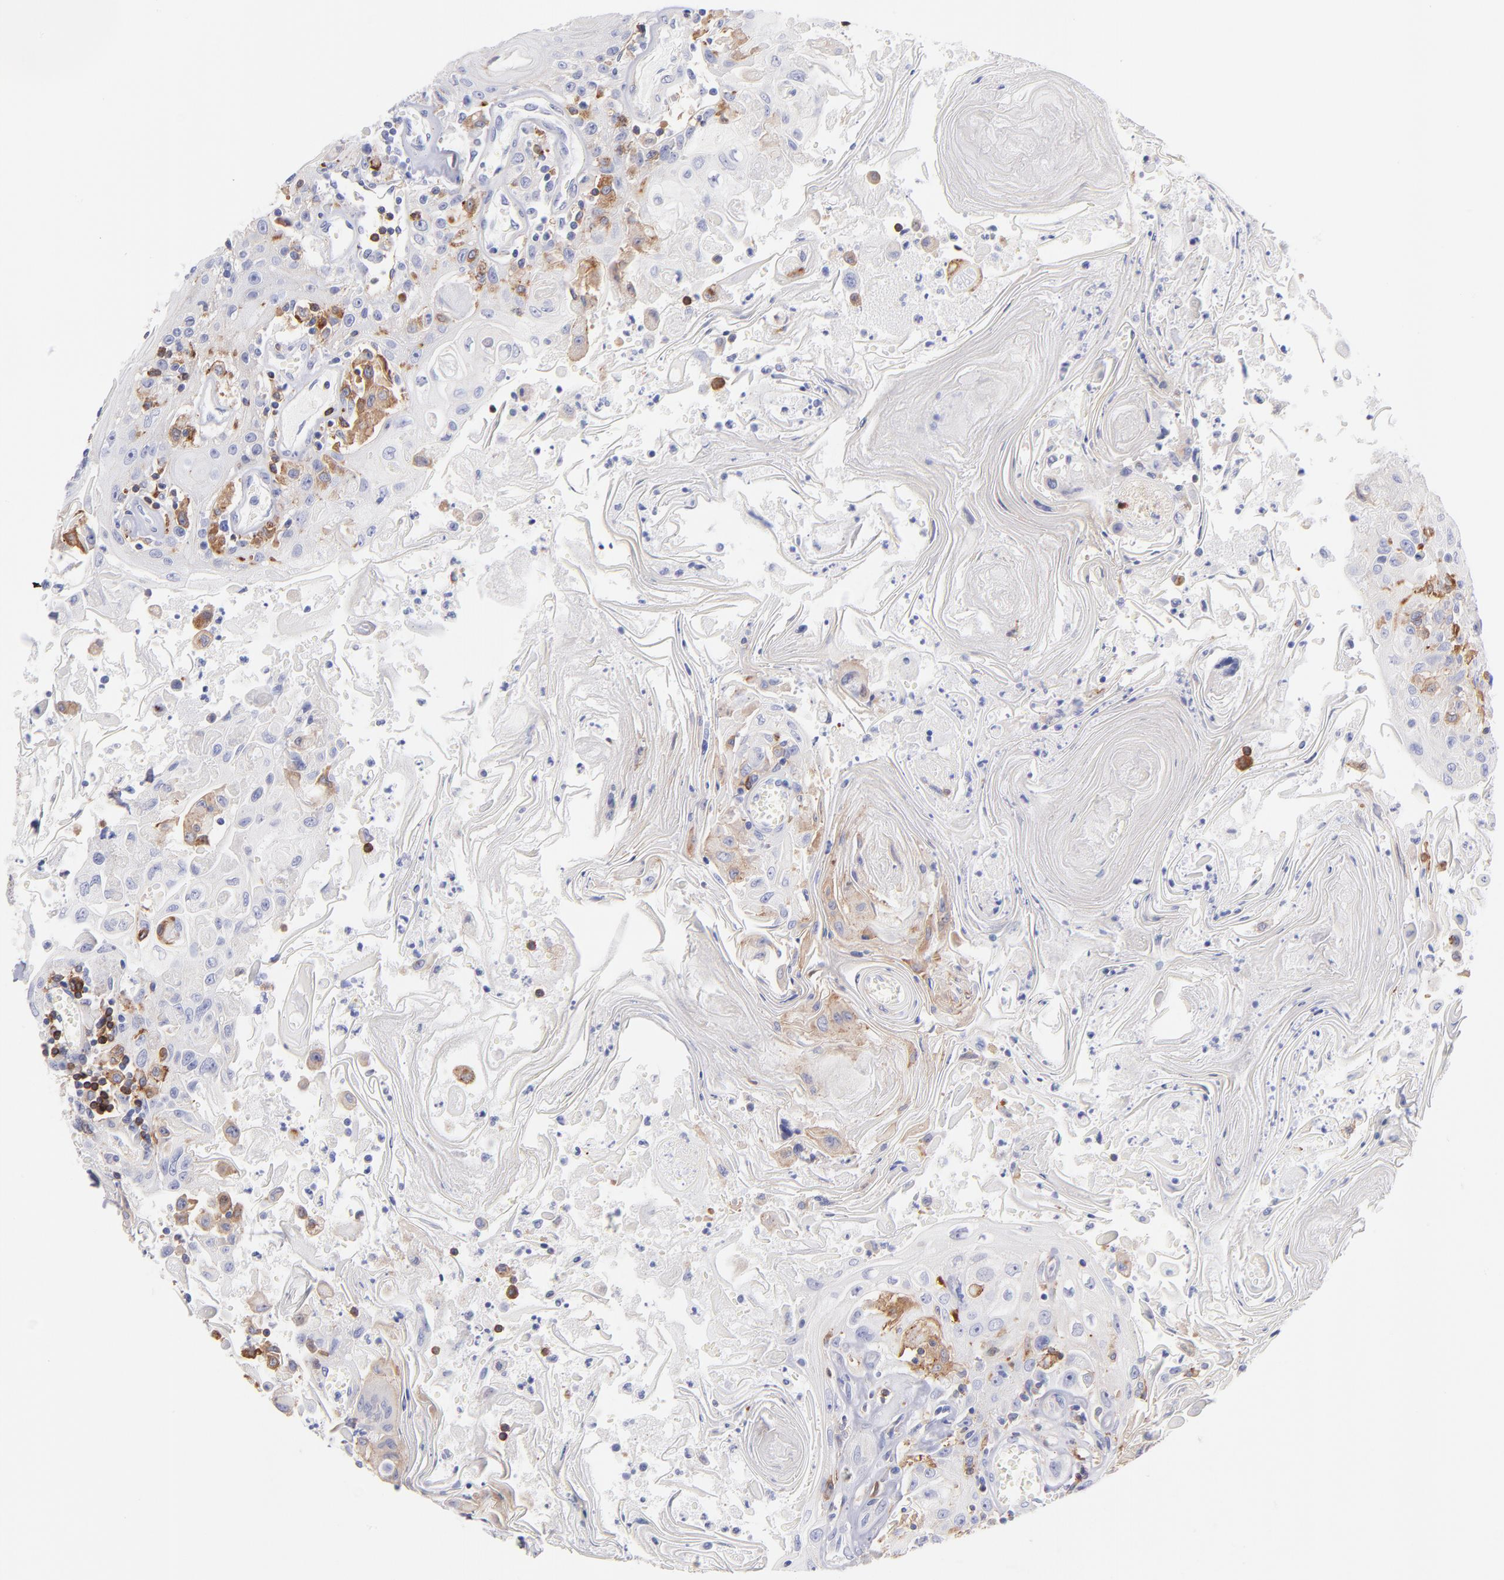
{"staining": {"intensity": "negative", "quantity": "none", "location": "none"}, "tissue": "head and neck cancer", "cell_type": "Tumor cells", "image_type": "cancer", "snomed": [{"axis": "morphology", "description": "Squamous cell carcinoma, NOS"}, {"axis": "topography", "description": "Oral tissue"}, {"axis": "topography", "description": "Head-Neck"}], "caption": "Immunohistochemistry photomicrograph of head and neck cancer (squamous cell carcinoma) stained for a protein (brown), which demonstrates no positivity in tumor cells.", "gene": "PRKCA", "patient": {"sex": "female", "age": 76}}